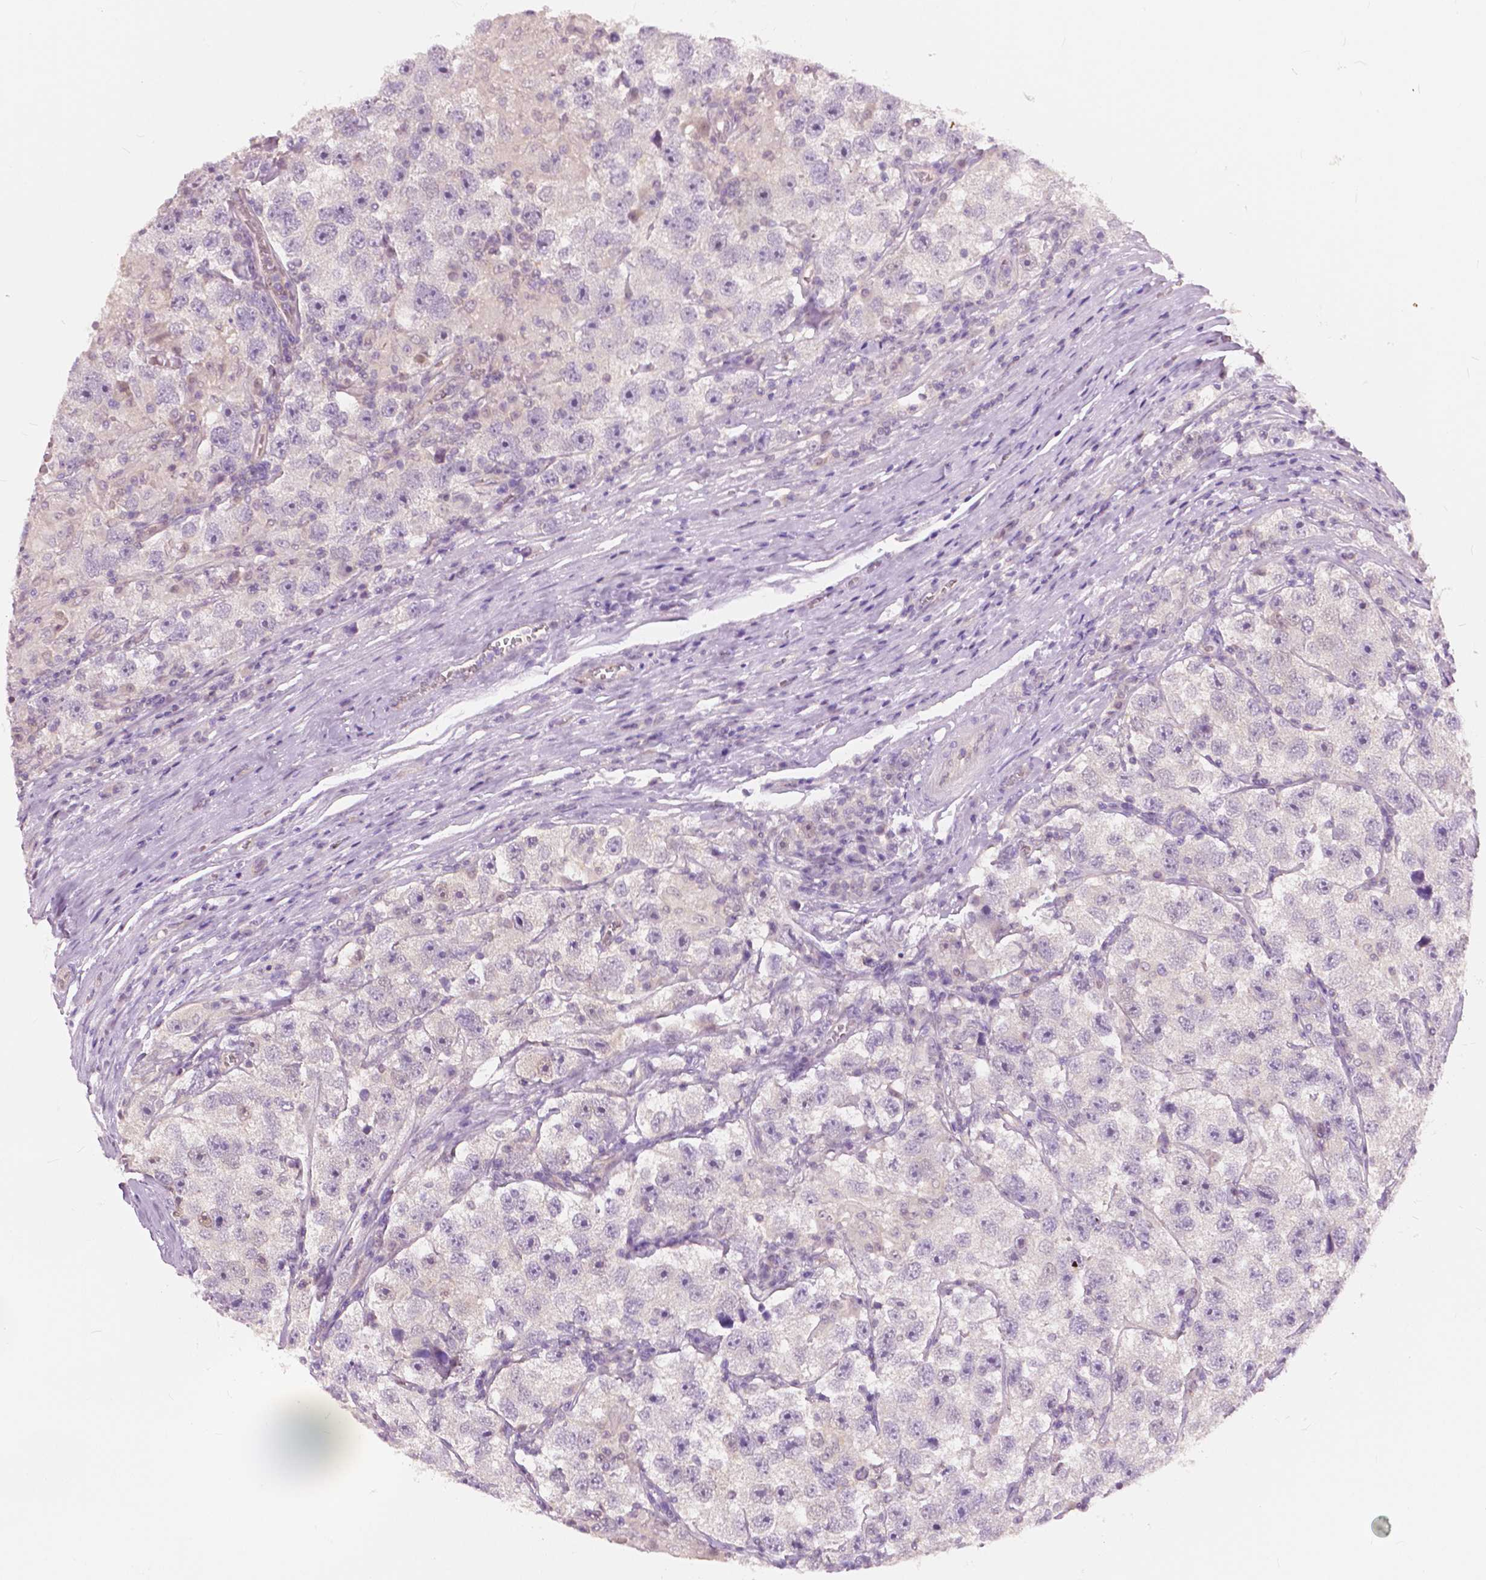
{"staining": {"intensity": "negative", "quantity": "none", "location": "none"}, "tissue": "testis cancer", "cell_type": "Tumor cells", "image_type": "cancer", "snomed": [{"axis": "morphology", "description": "Seminoma, NOS"}, {"axis": "topography", "description": "Testis"}], "caption": "IHC micrograph of neoplastic tissue: testis cancer stained with DAB (3,3'-diaminobenzidine) displays no significant protein positivity in tumor cells.", "gene": "TKFC", "patient": {"sex": "male", "age": 26}}